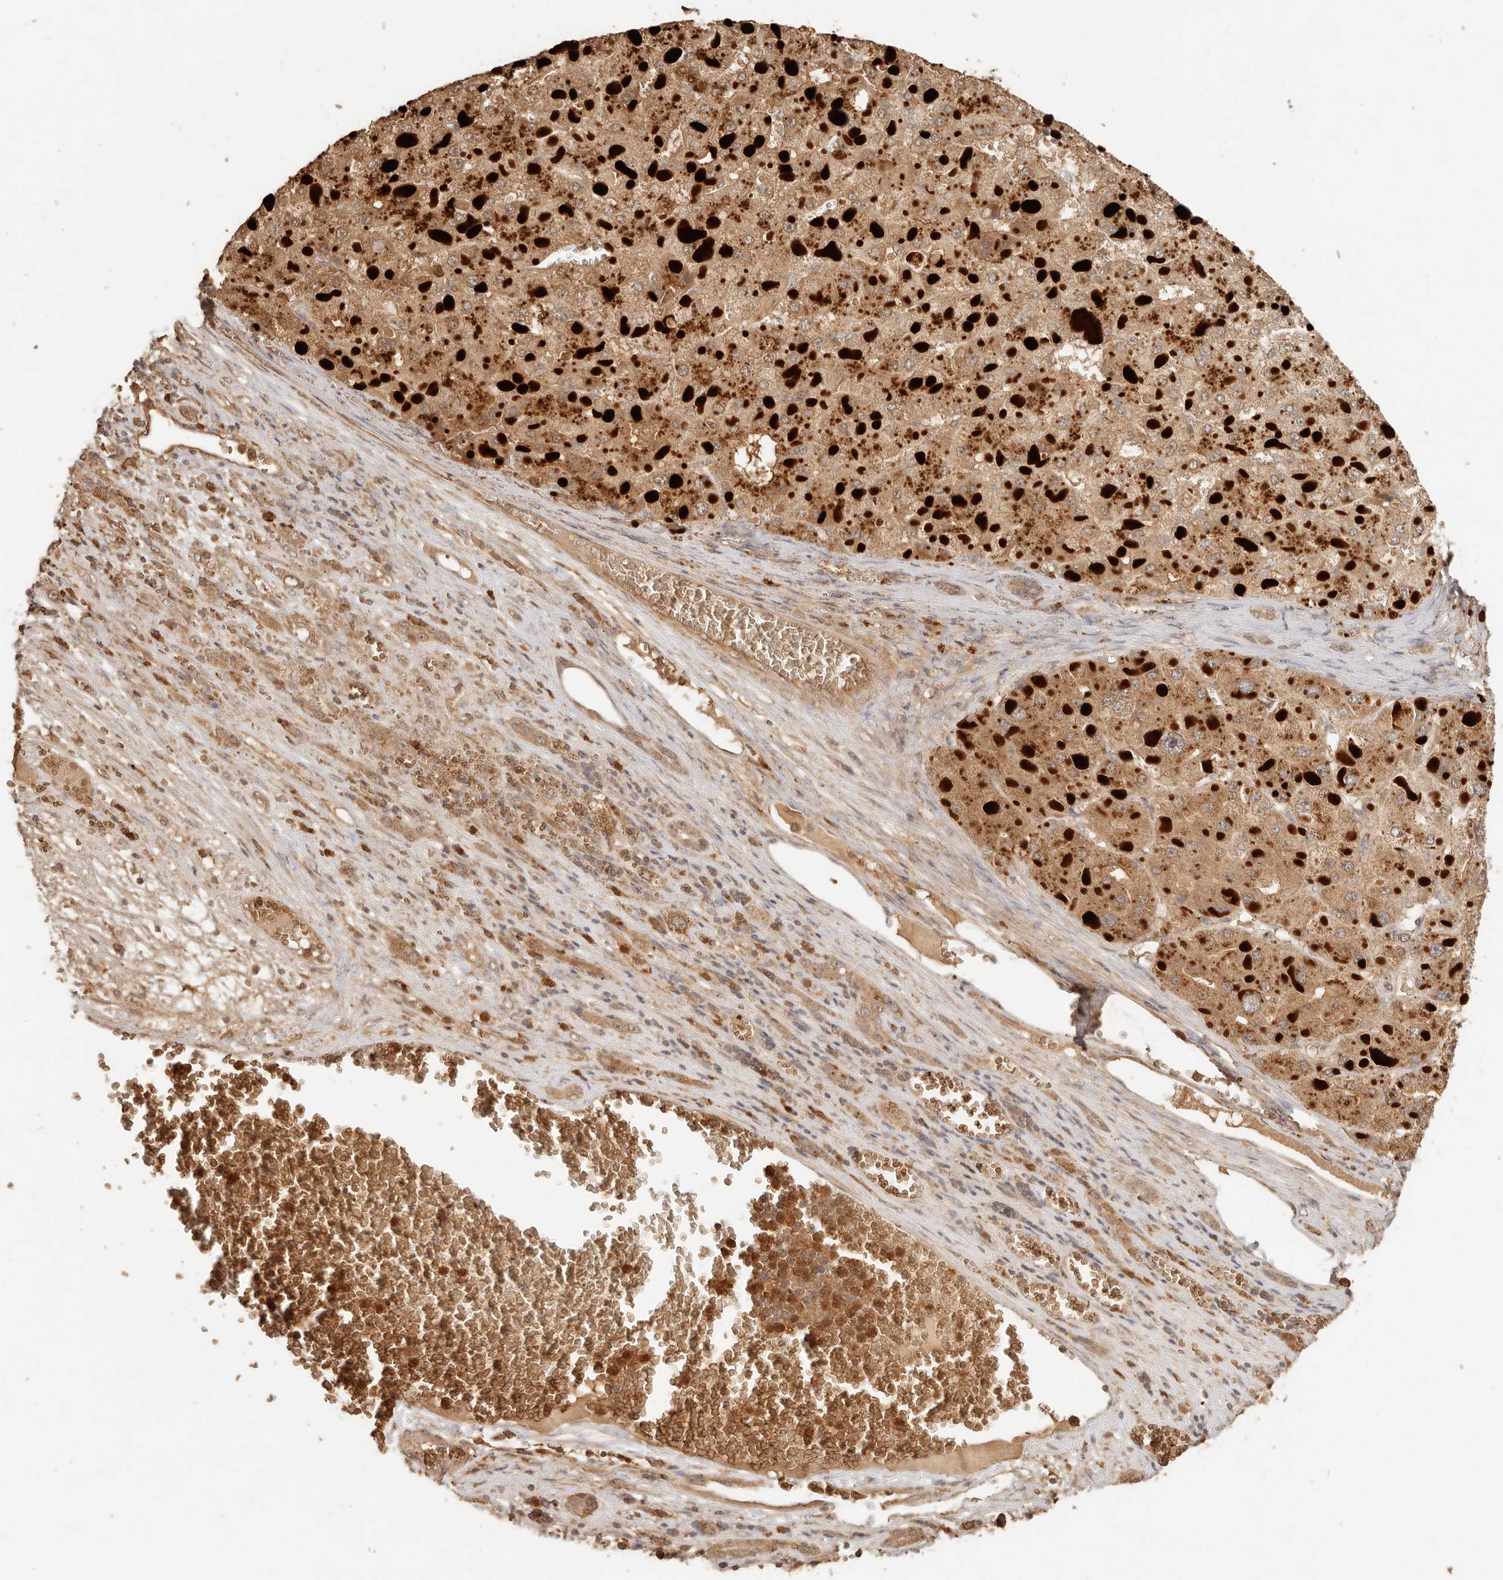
{"staining": {"intensity": "moderate", "quantity": ">75%", "location": "cytoplasmic/membranous"}, "tissue": "liver cancer", "cell_type": "Tumor cells", "image_type": "cancer", "snomed": [{"axis": "morphology", "description": "Carcinoma, Hepatocellular, NOS"}, {"axis": "topography", "description": "Liver"}], "caption": "Protein staining reveals moderate cytoplasmic/membranous staining in about >75% of tumor cells in liver hepatocellular carcinoma. The protein of interest is shown in brown color, while the nuclei are stained blue.", "gene": "INTS11", "patient": {"sex": "female", "age": 73}}